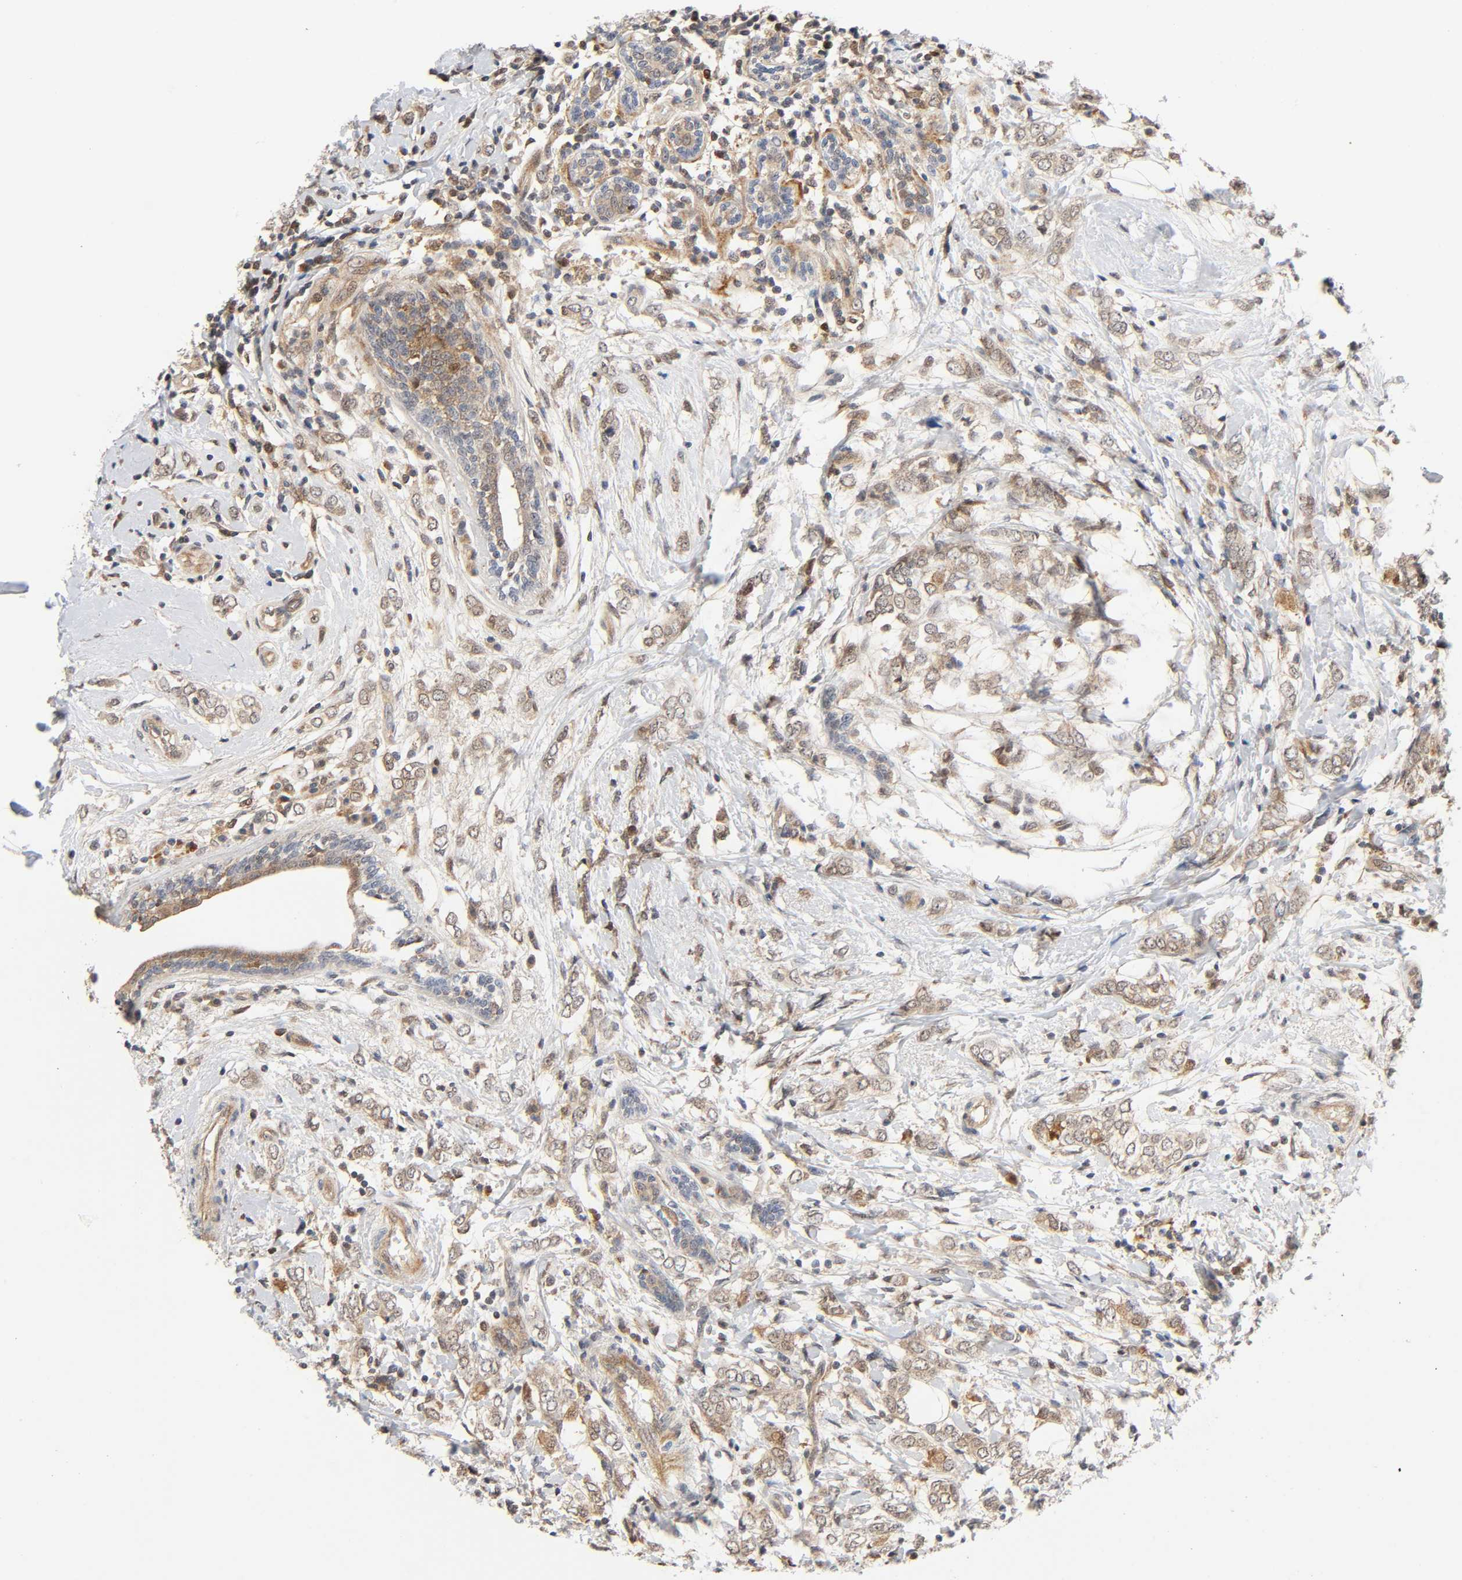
{"staining": {"intensity": "weak", "quantity": ">75%", "location": "cytoplasmic/membranous"}, "tissue": "breast cancer", "cell_type": "Tumor cells", "image_type": "cancer", "snomed": [{"axis": "morphology", "description": "Normal tissue, NOS"}, {"axis": "morphology", "description": "Lobular carcinoma"}, {"axis": "topography", "description": "Breast"}], "caption": "DAB immunohistochemical staining of human breast lobular carcinoma shows weak cytoplasmic/membranous protein positivity in about >75% of tumor cells. (DAB (3,3'-diaminobenzidine) = brown stain, brightfield microscopy at high magnification).", "gene": "CASP9", "patient": {"sex": "female", "age": 47}}